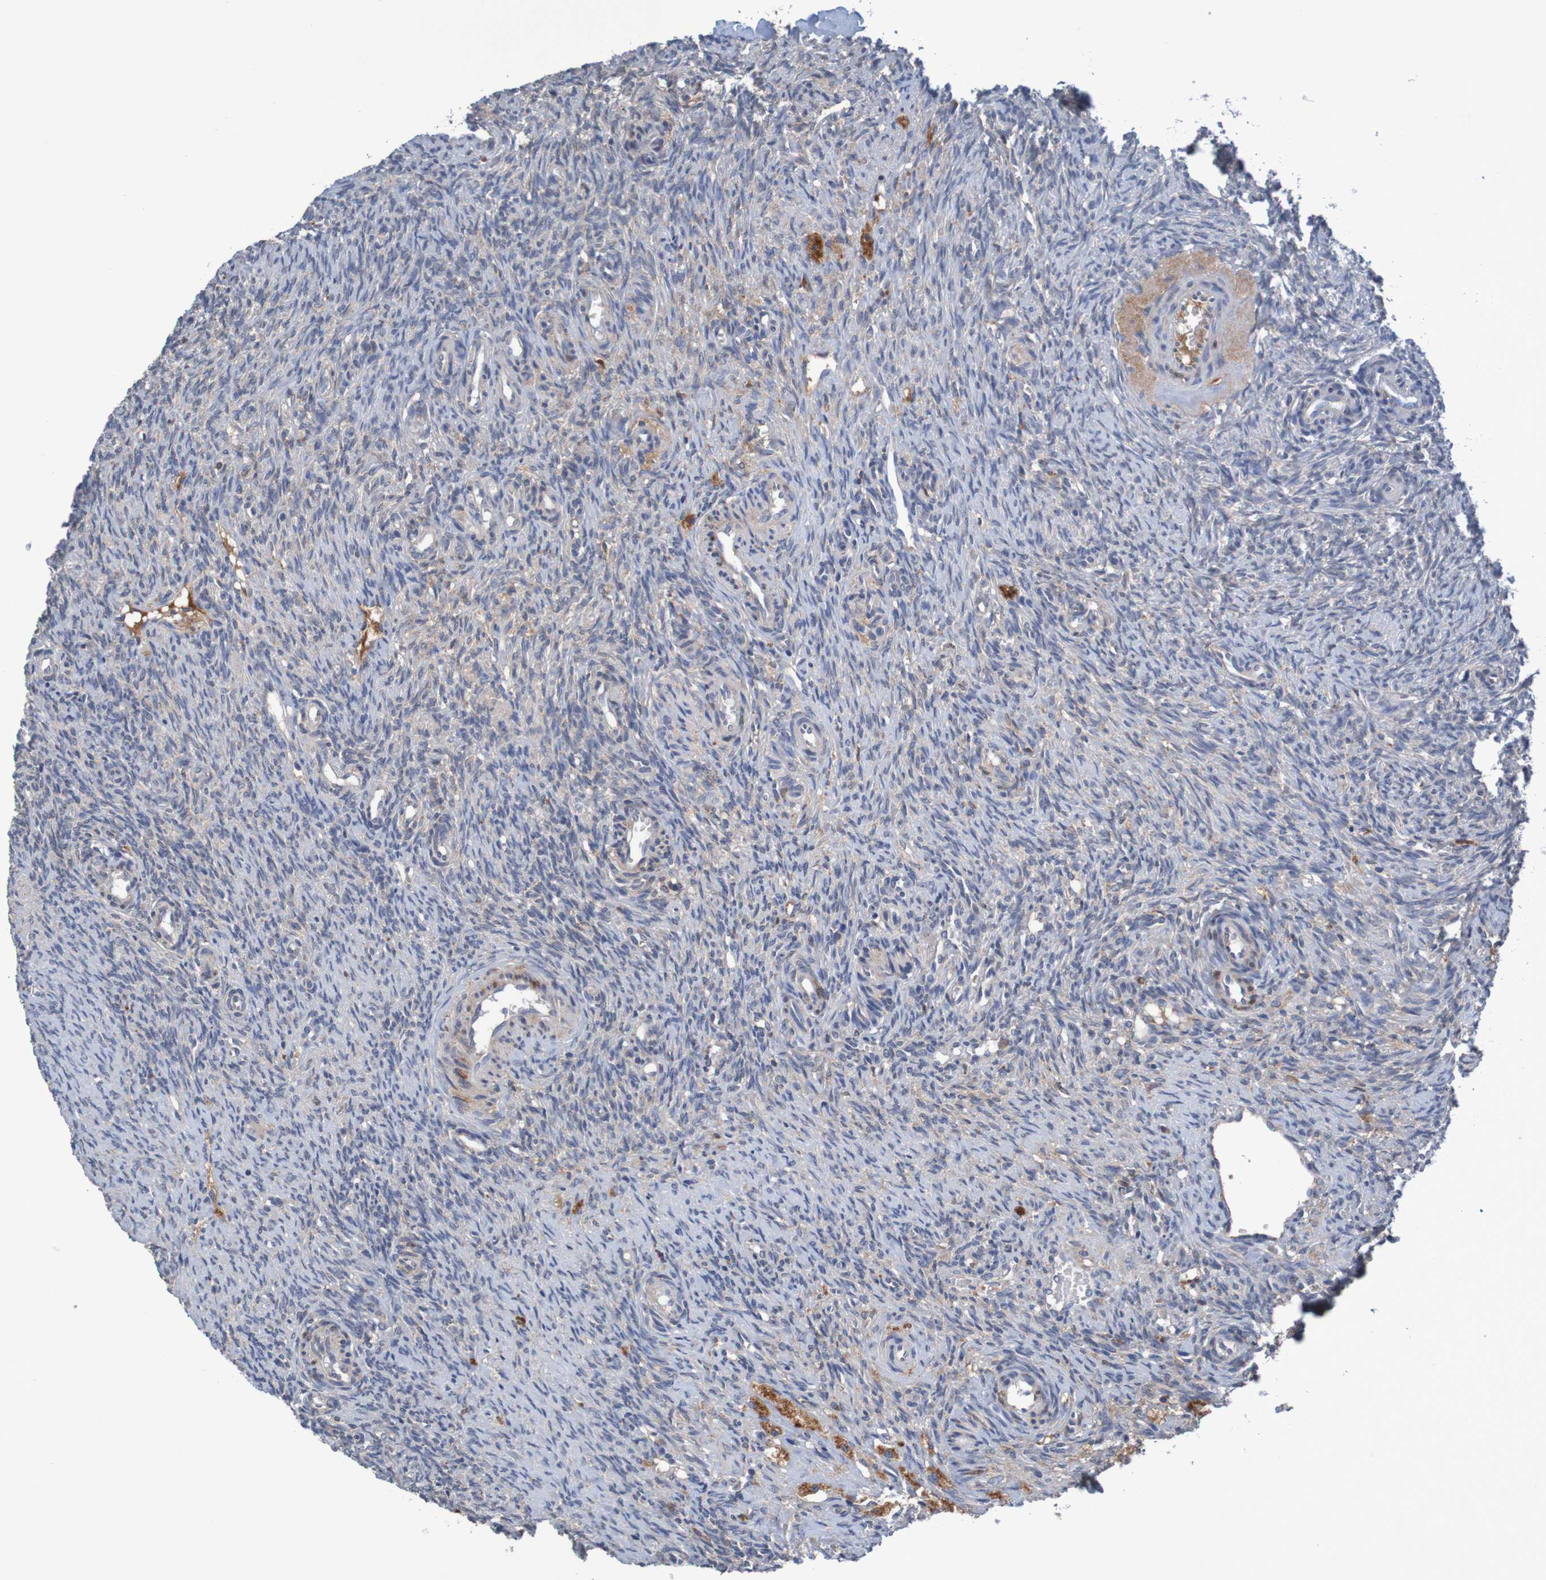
{"staining": {"intensity": "moderate", "quantity": "25%-75%", "location": "cytoplasmic/membranous"}, "tissue": "ovary", "cell_type": "Ovarian stroma cells", "image_type": "normal", "snomed": [{"axis": "morphology", "description": "Normal tissue, NOS"}, {"axis": "topography", "description": "Ovary"}], "caption": "Brown immunohistochemical staining in normal ovary displays moderate cytoplasmic/membranous expression in about 25%-75% of ovarian stroma cells.", "gene": "LTA", "patient": {"sex": "female", "age": 41}}